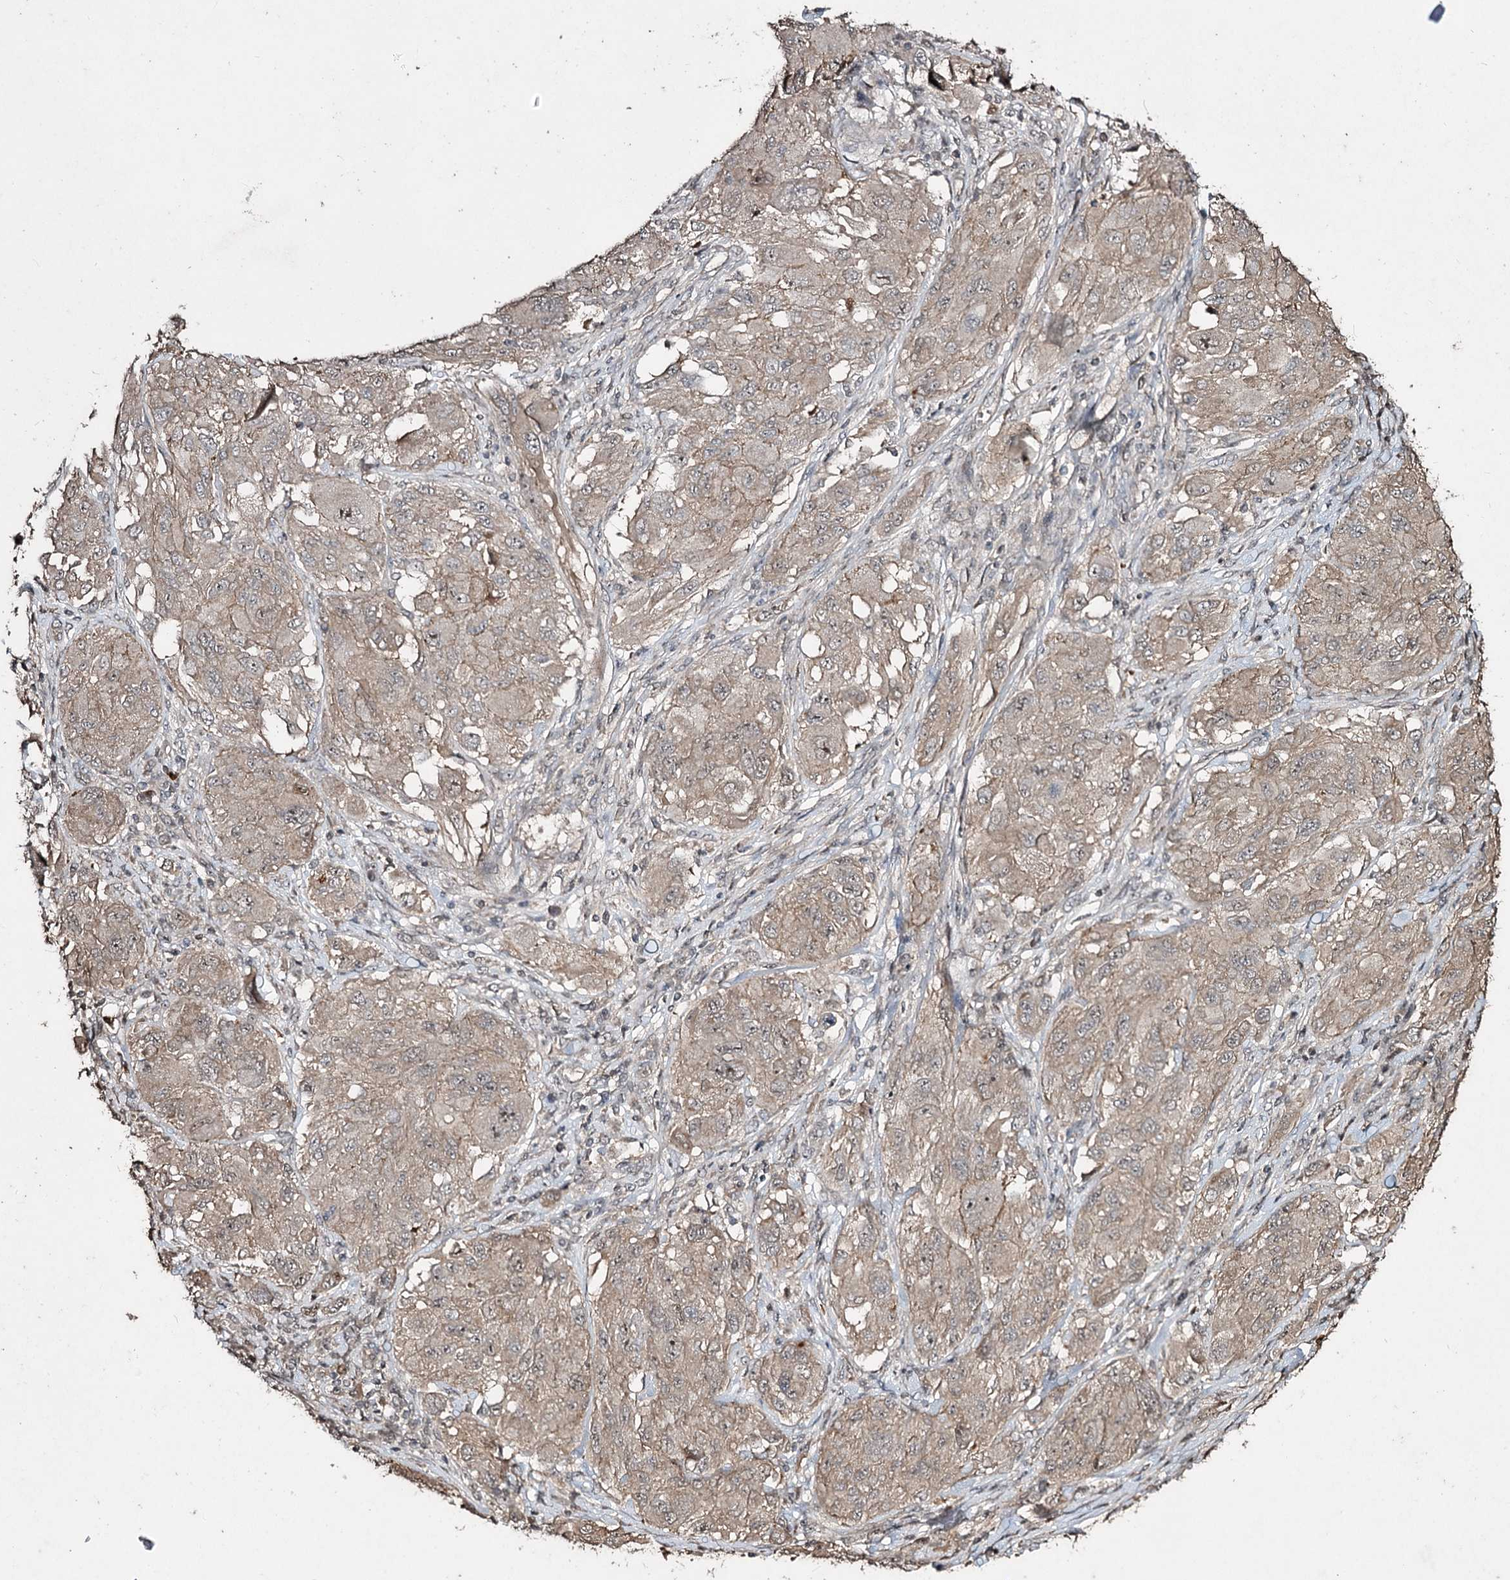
{"staining": {"intensity": "weak", "quantity": "<25%", "location": "cytoplasmic/membranous"}, "tissue": "melanoma", "cell_type": "Tumor cells", "image_type": "cancer", "snomed": [{"axis": "morphology", "description": "Malignant melanoma, NOS"}, {"axis": "topography", "description": "Skin"}], "caption": "Human malignant melanoma stained for a protein using immunohistochemistry demonstrates no expression in tumor cells.", "gene": "CPNE8", "patient": {"sex": "female", "age": 91}}